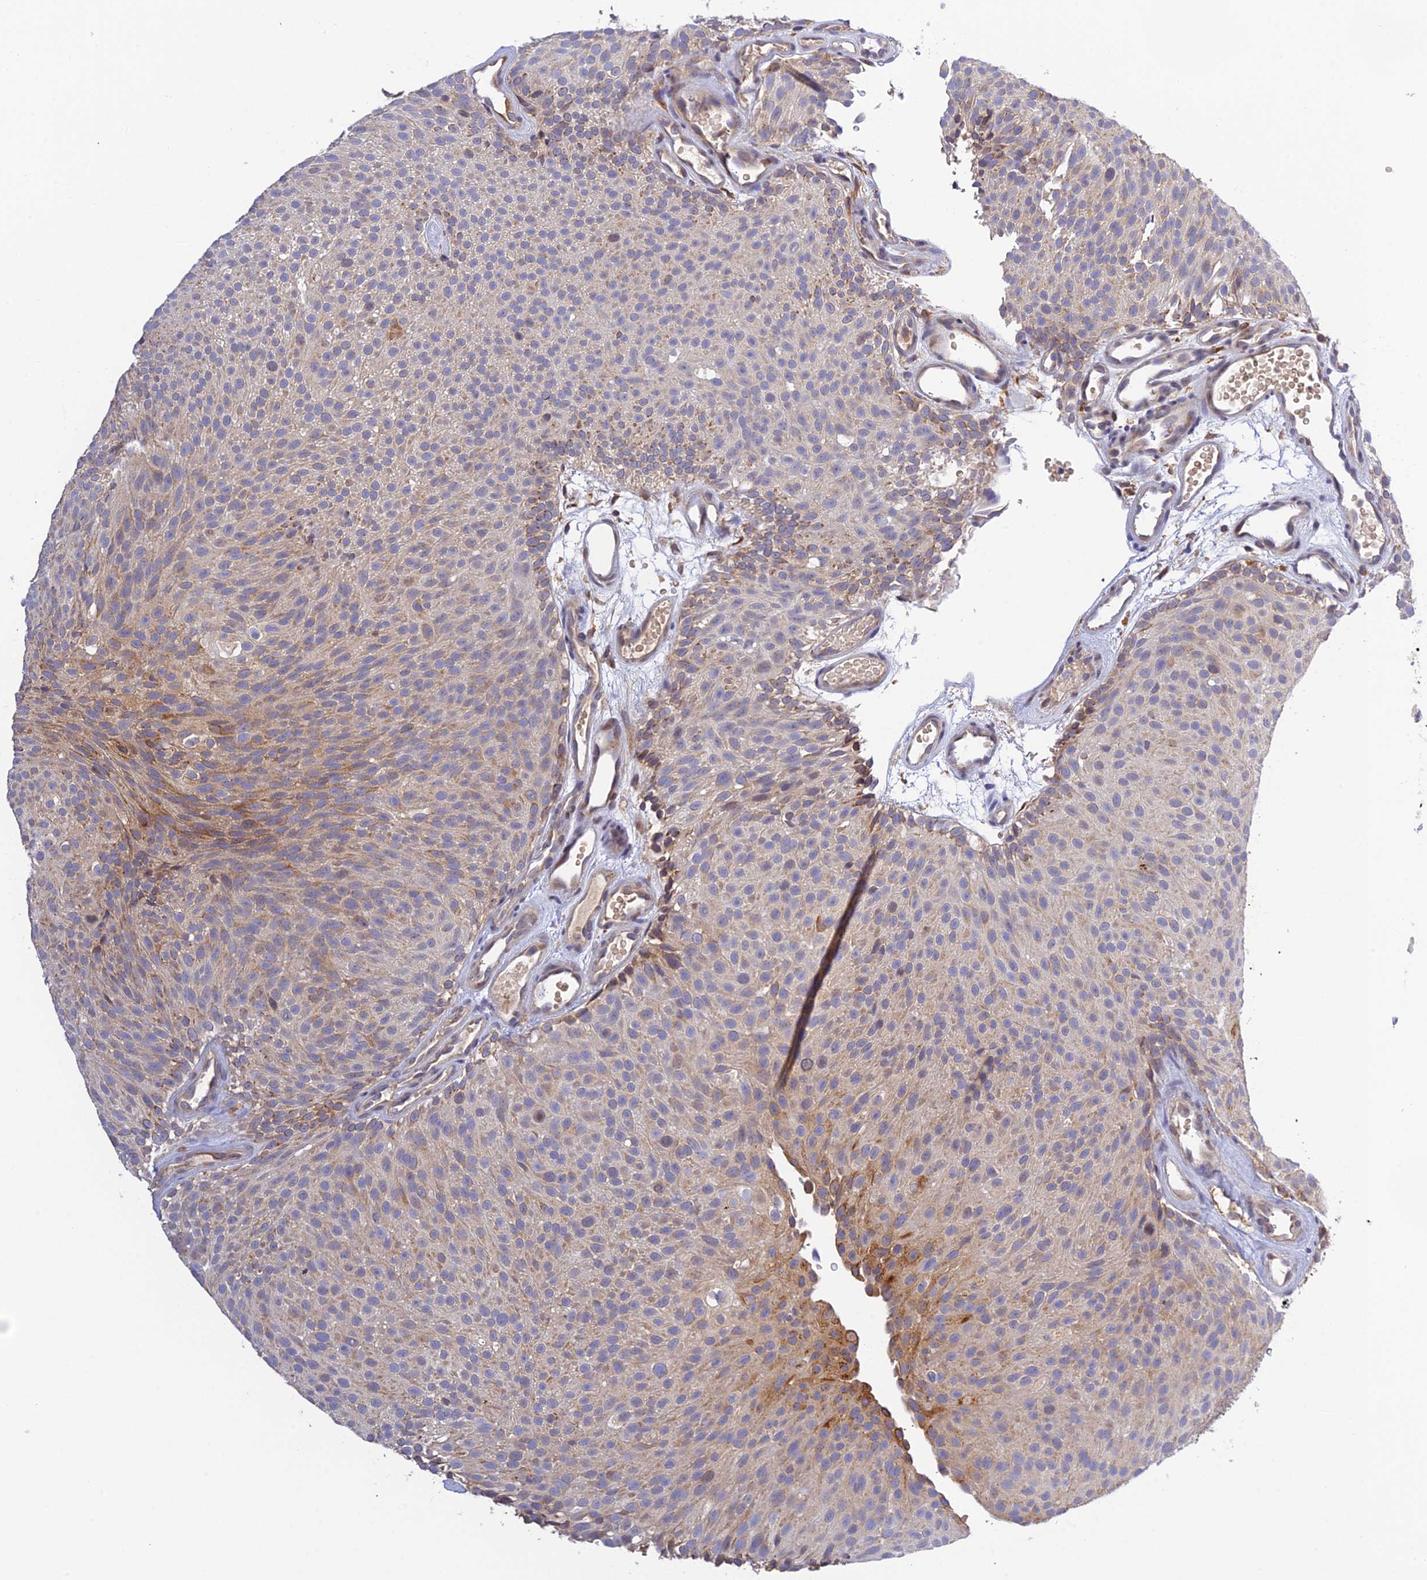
{"staining": {"intensity": "moderate", "quantity": "<25%", "location": "cytoplasmic/membranous"}, "tissue": "urothelial cancer", "cell_type": "Tumor cells", "image_type": "cancer", "snomed": [{"axis": "morphology", "description": "Urothelial carcinoma, Low grade"}, {"axis": "topography", "description": "Urinary bladder"}], "caption": "Tumor cells exhibit low levels of moderate cytoplasmic/membranous expression in about <25% of cells in urothelial carcinoma (low-grade).", "gene": "SNX17", "patient": {"sex": "male", "age": 78}}